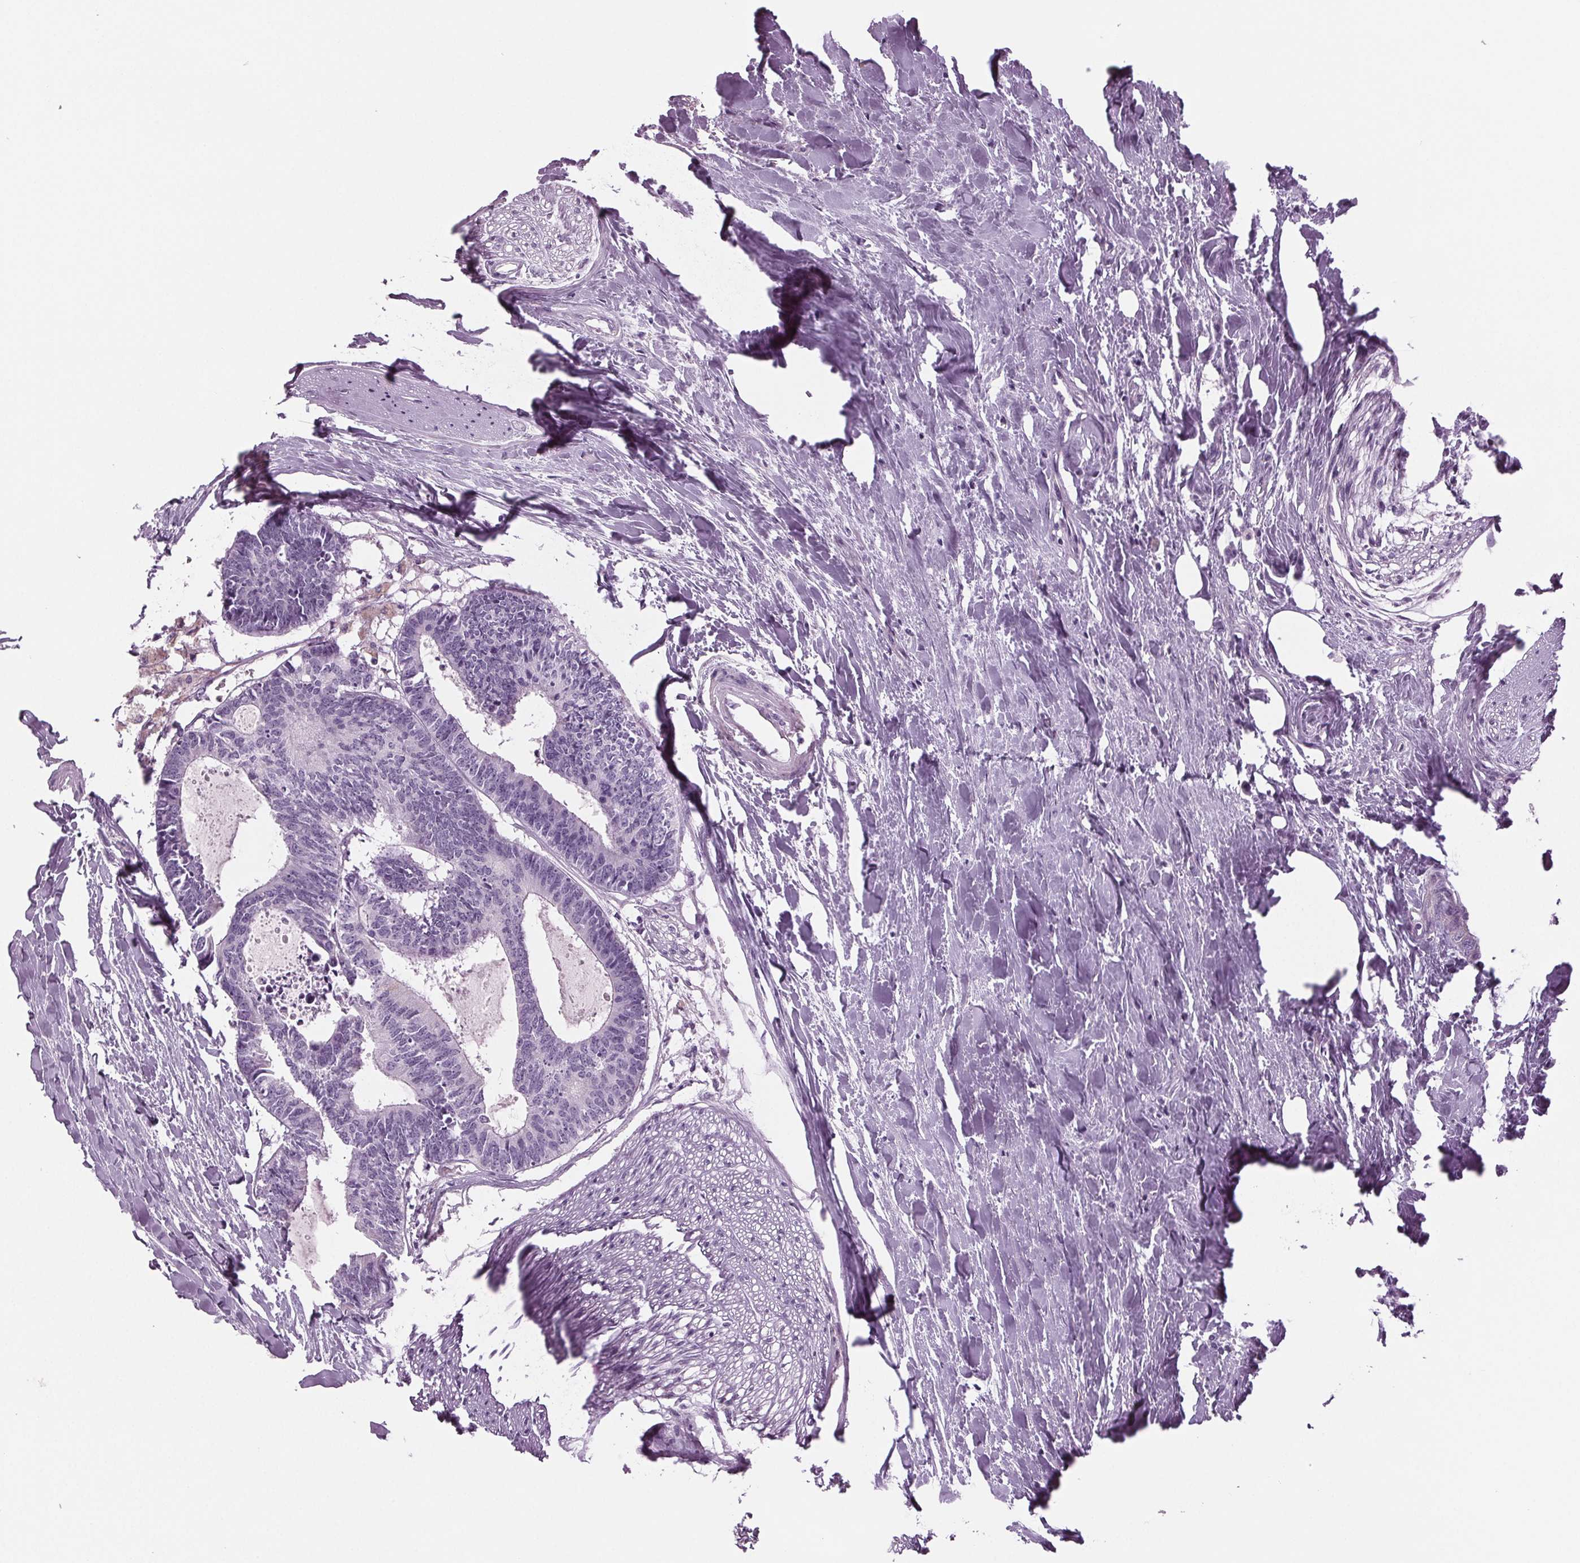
{"staining": {"intensity": "negative", "quantity": "none", "location": "none"}, "tissue": "colorectal cancer", "cell_type": "Tumor cells", "image_type": "cancer", "snomed": [{"axis": "morphology", "description": "Adenocarcinoma, NOS"}, {"axis": "topography", "description": "Colon"}, {"axis": "topography", "description": "Rectum"}], "caption": "A high-resolution photomicrograph shows immunohistochemistry (IHC) staining of colorectal cancer (adenocarcinoma), which displays no significant expression in tumor cells.", "gene": "BHLHE22", "patient": {"sex": "male", "age": 57}}